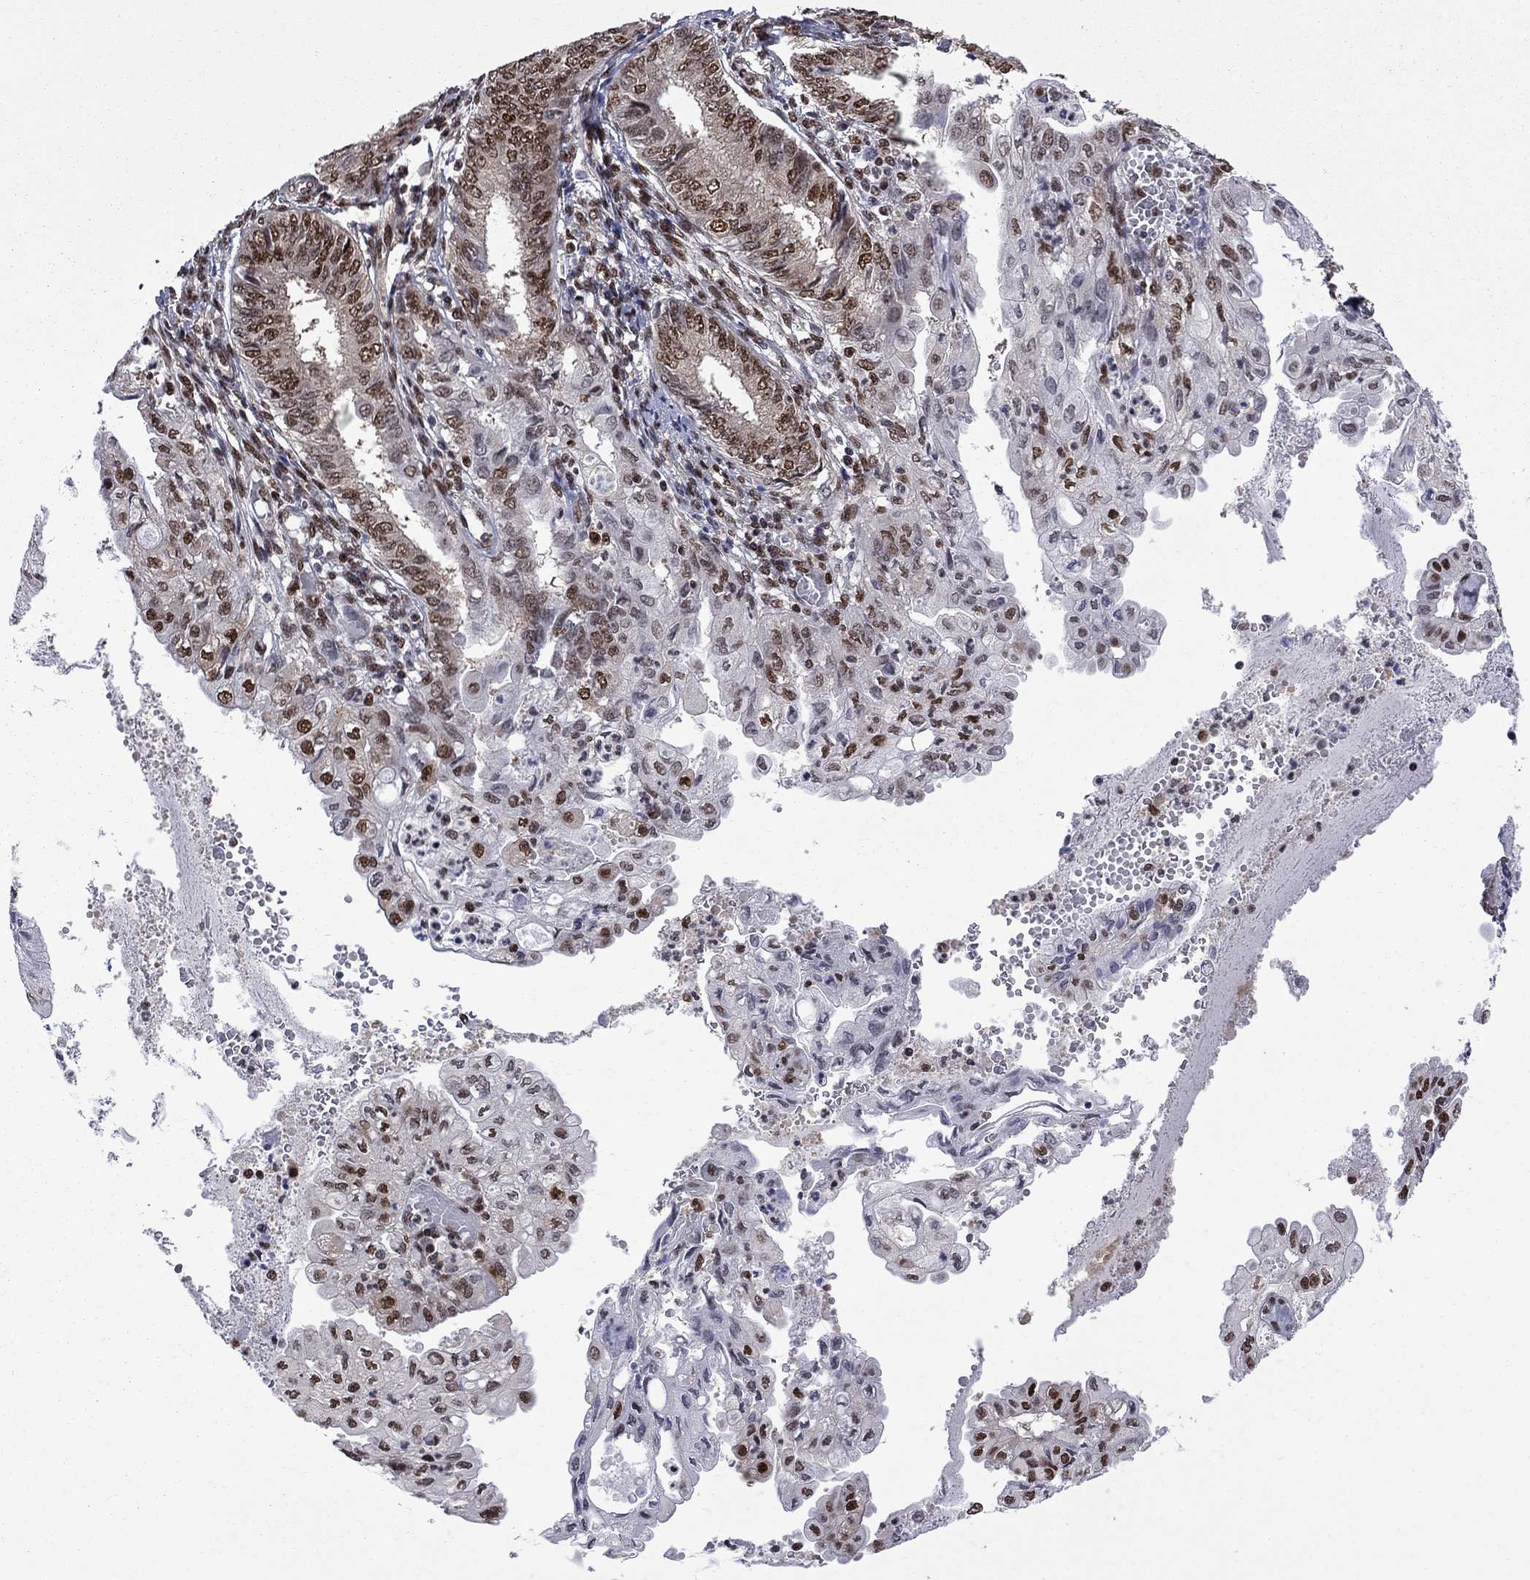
{"staining": {"intensity": "moderate", "quantity": "<25%", "location": "nuclear"}, "tissue": "endometrial cancer", "cell_type": "Tumor cells", "image_type": "cancer", "snomed": [{"axis": "morphology", "description": "Adenocarcinoma, NOS"}, {"axis": "topography", "description": "Endometrium"}], "caption": "A high-resolution micrograph shows immunohistochemistry (IHC) staining of endometrial adenocarcinoma, which exhibits moderate nuclear positivity in approximately <25% of tumor cells.", "gene": "MED25", "patient": {"sex": "female", "age": 68}}